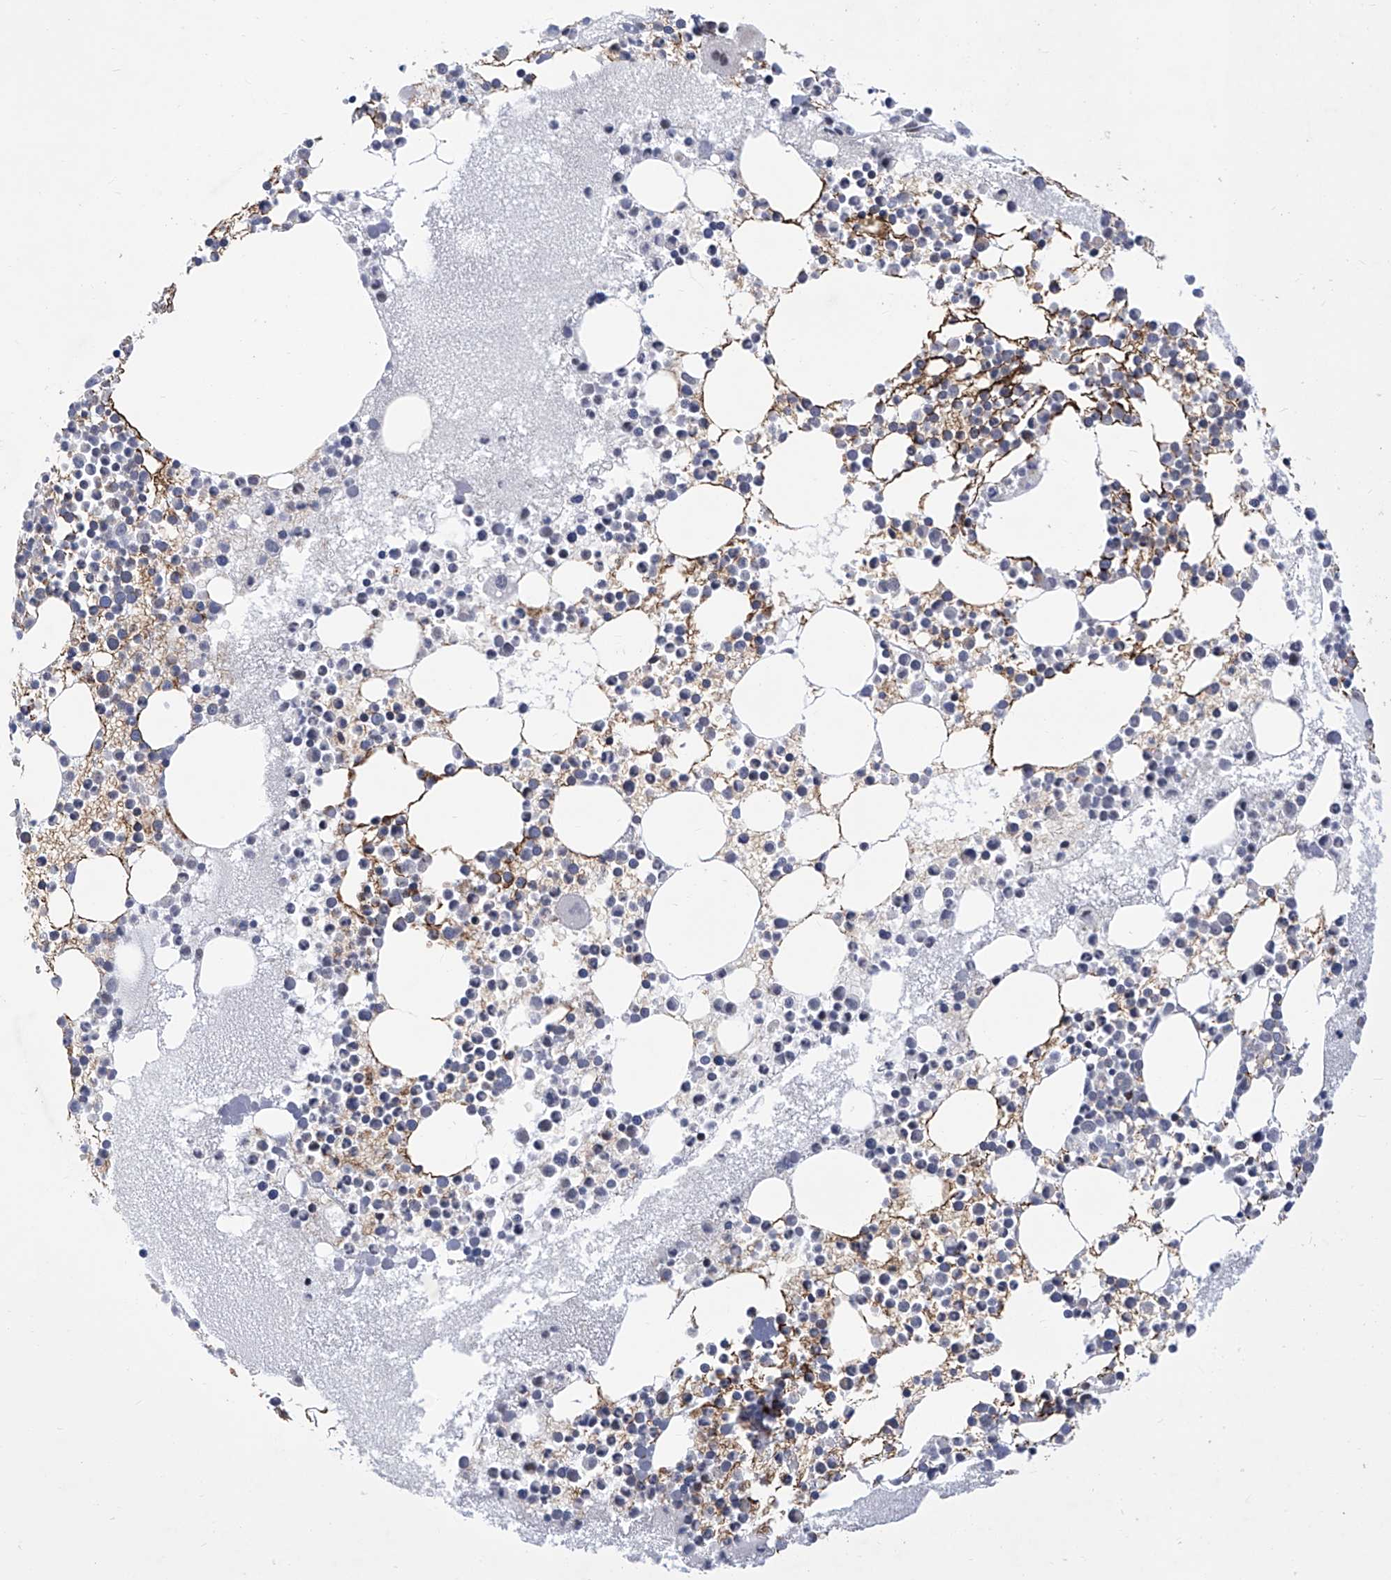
{"staining": {"intensity": "negative", "quantity": "none", "location": "none"}, "tissue": "bone marrow", "cell_type": "Hematopoietic cells", "image_type": "normal", "snomed": [{"axis": "morphology", "description": "Normal tissue, NOS"}, {"axis": "topography", "description": "Bone marrow"}], "caption": "This micrograph is of benign bone marrow stained with immunohistochemistry (IHC) to label a protein in brown with the nuclei are counter-stained blue. There is no positivity in hematopoietic cells.", "gene": "NUFIP1", "patient": {"sex": "female", "age": 78}}